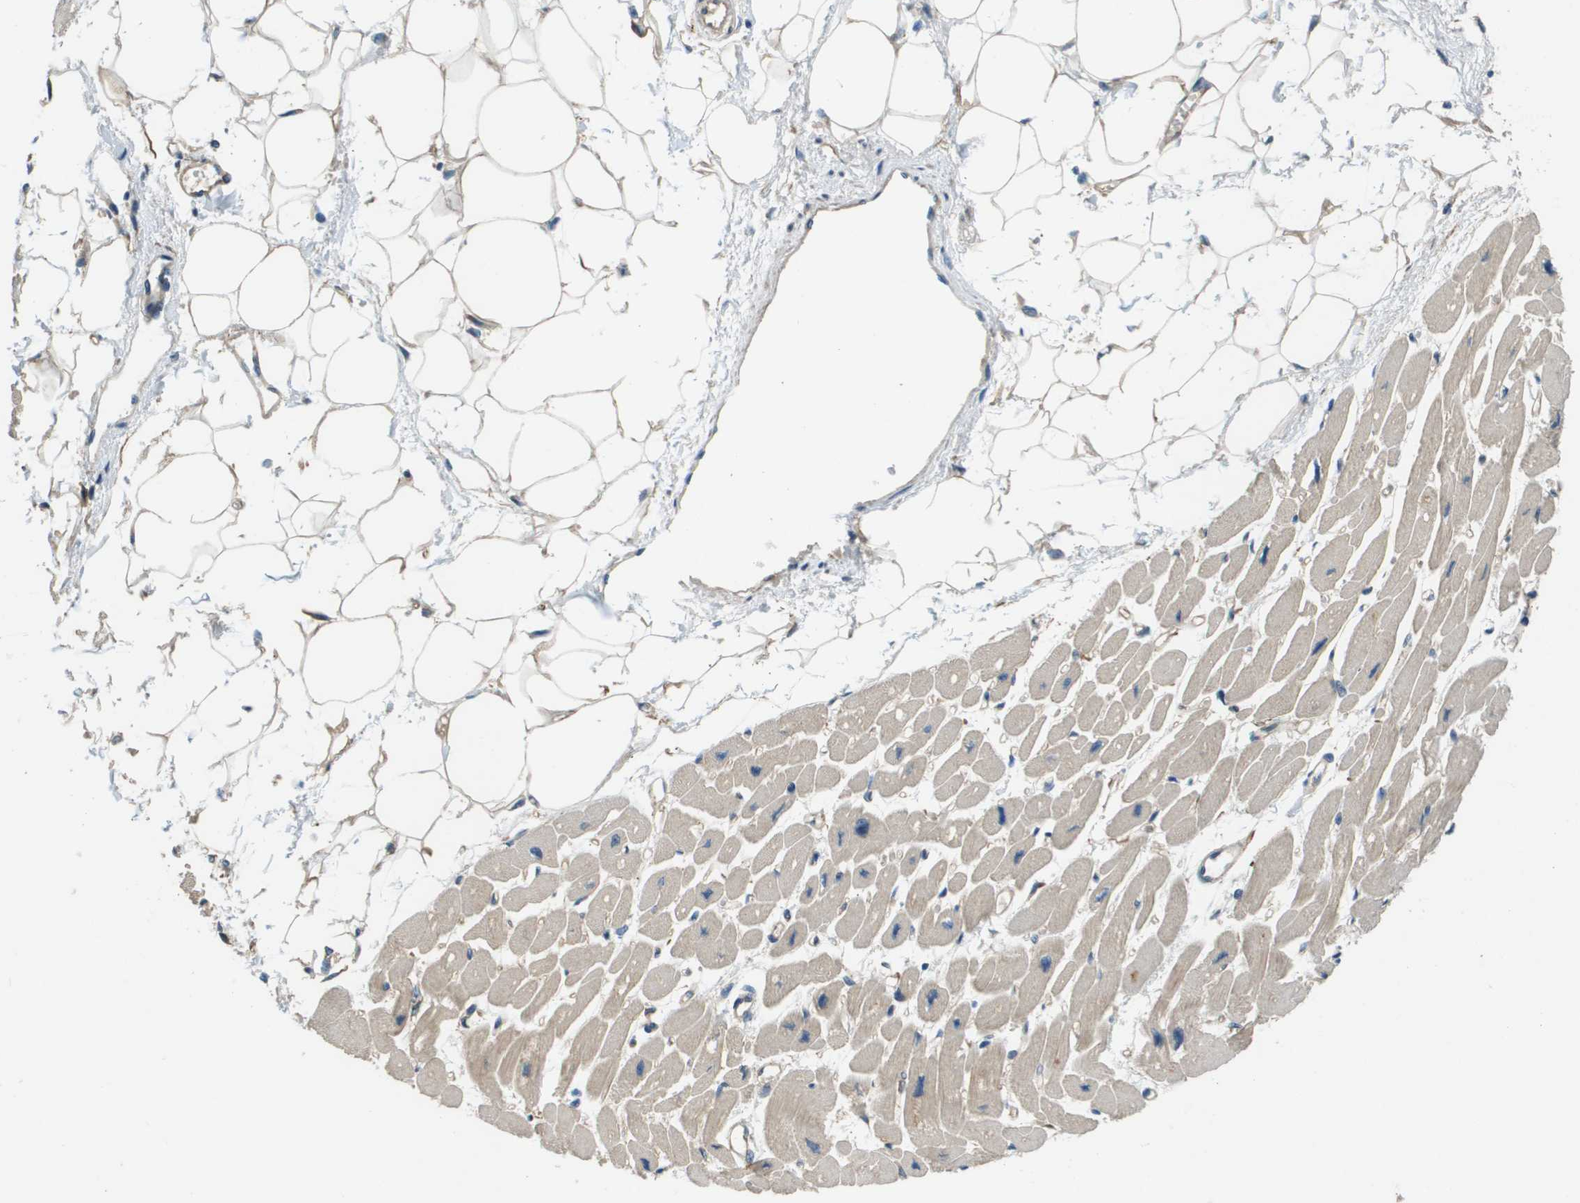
{"staining": {"intensity": "weak", "quantity": "25%-75%", "location": "cytoplasmic/membranous"}, "tissue": "heart muscle", "cell_type": "Cardiomyocytes", "image_type": "normal", "snomed": [{"axis": "morphology", "description": "Normal tissue, NOS"}, {"axis": "topography", "description": "Heart"}], "caption": "Heart muscle stained with DAB immunohistochemistry (IHC) displays low levels of weak cytoplasmic/membranous staining in about 25%-75% of cardiomyocytes. The protein of interest is stained brown, and the nuclei are stained in blue (DAB (3,3'-diaminobenzidine) IHC with brightfield microscopy, high magnification).", "gene": "SAMSN1", "patient": {"sex": "female", "age": 54}}